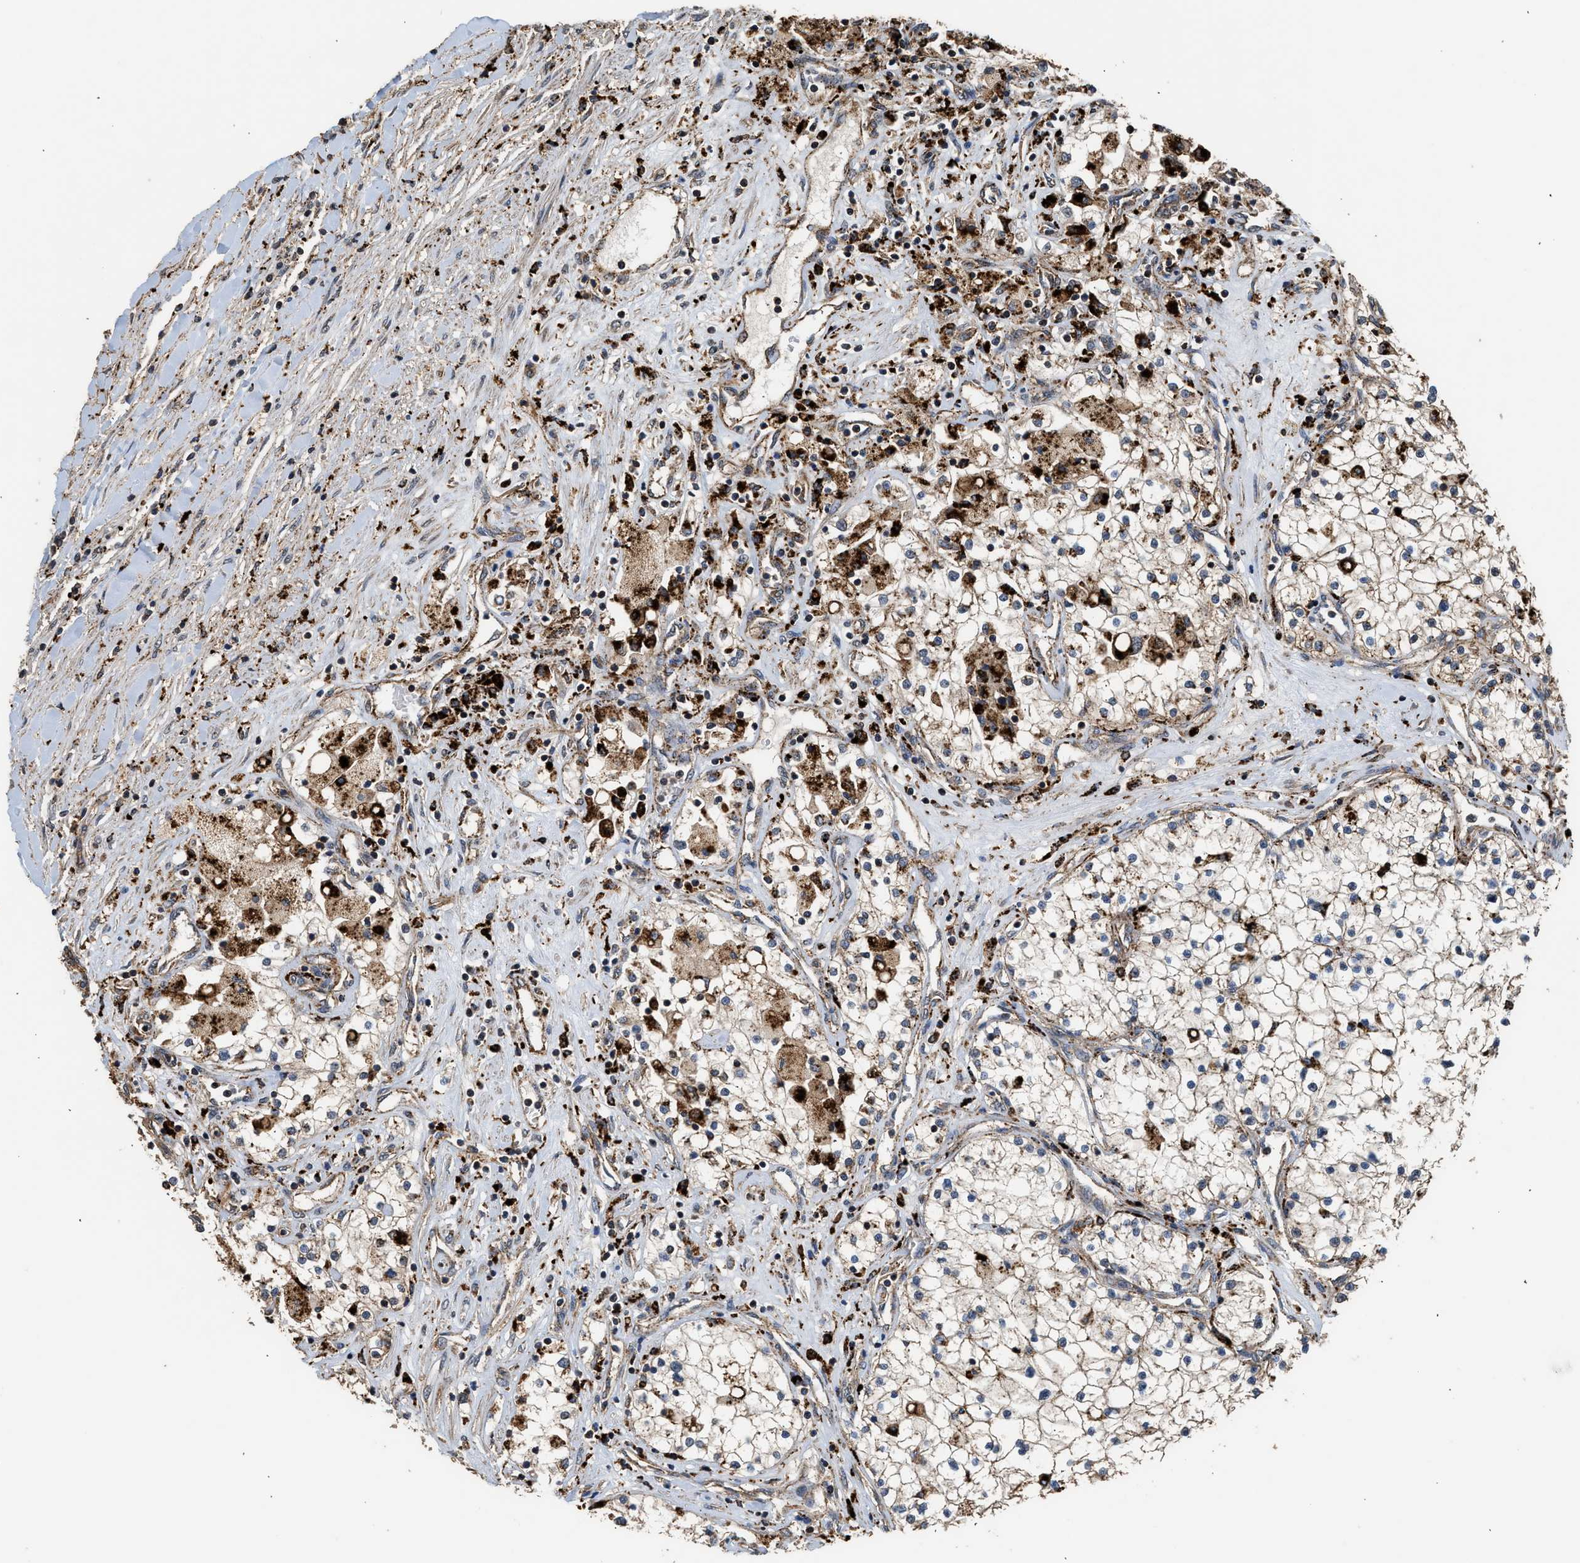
{"staining": {"intensity": "moderate", "quantity": "<25%", "location": "cytoplasmic/membranous"}, "tissue": "renal cancer", "cell_type": "Tumor cells", "image_type": "cancer", "snomed": [{"axis": "morphology", "description": "Adenocarcinoma, NOS"}, {"axis": "topography", "description": "Kidney"}], "caption": "Brown immunohistochemical staining in human renal cancer exhibits moderate cytoplasmic/membranous positivity in approximately <25% of tumor cells.", "gene": "CTSV", "patient": {"sex": "male", "age": 68}}